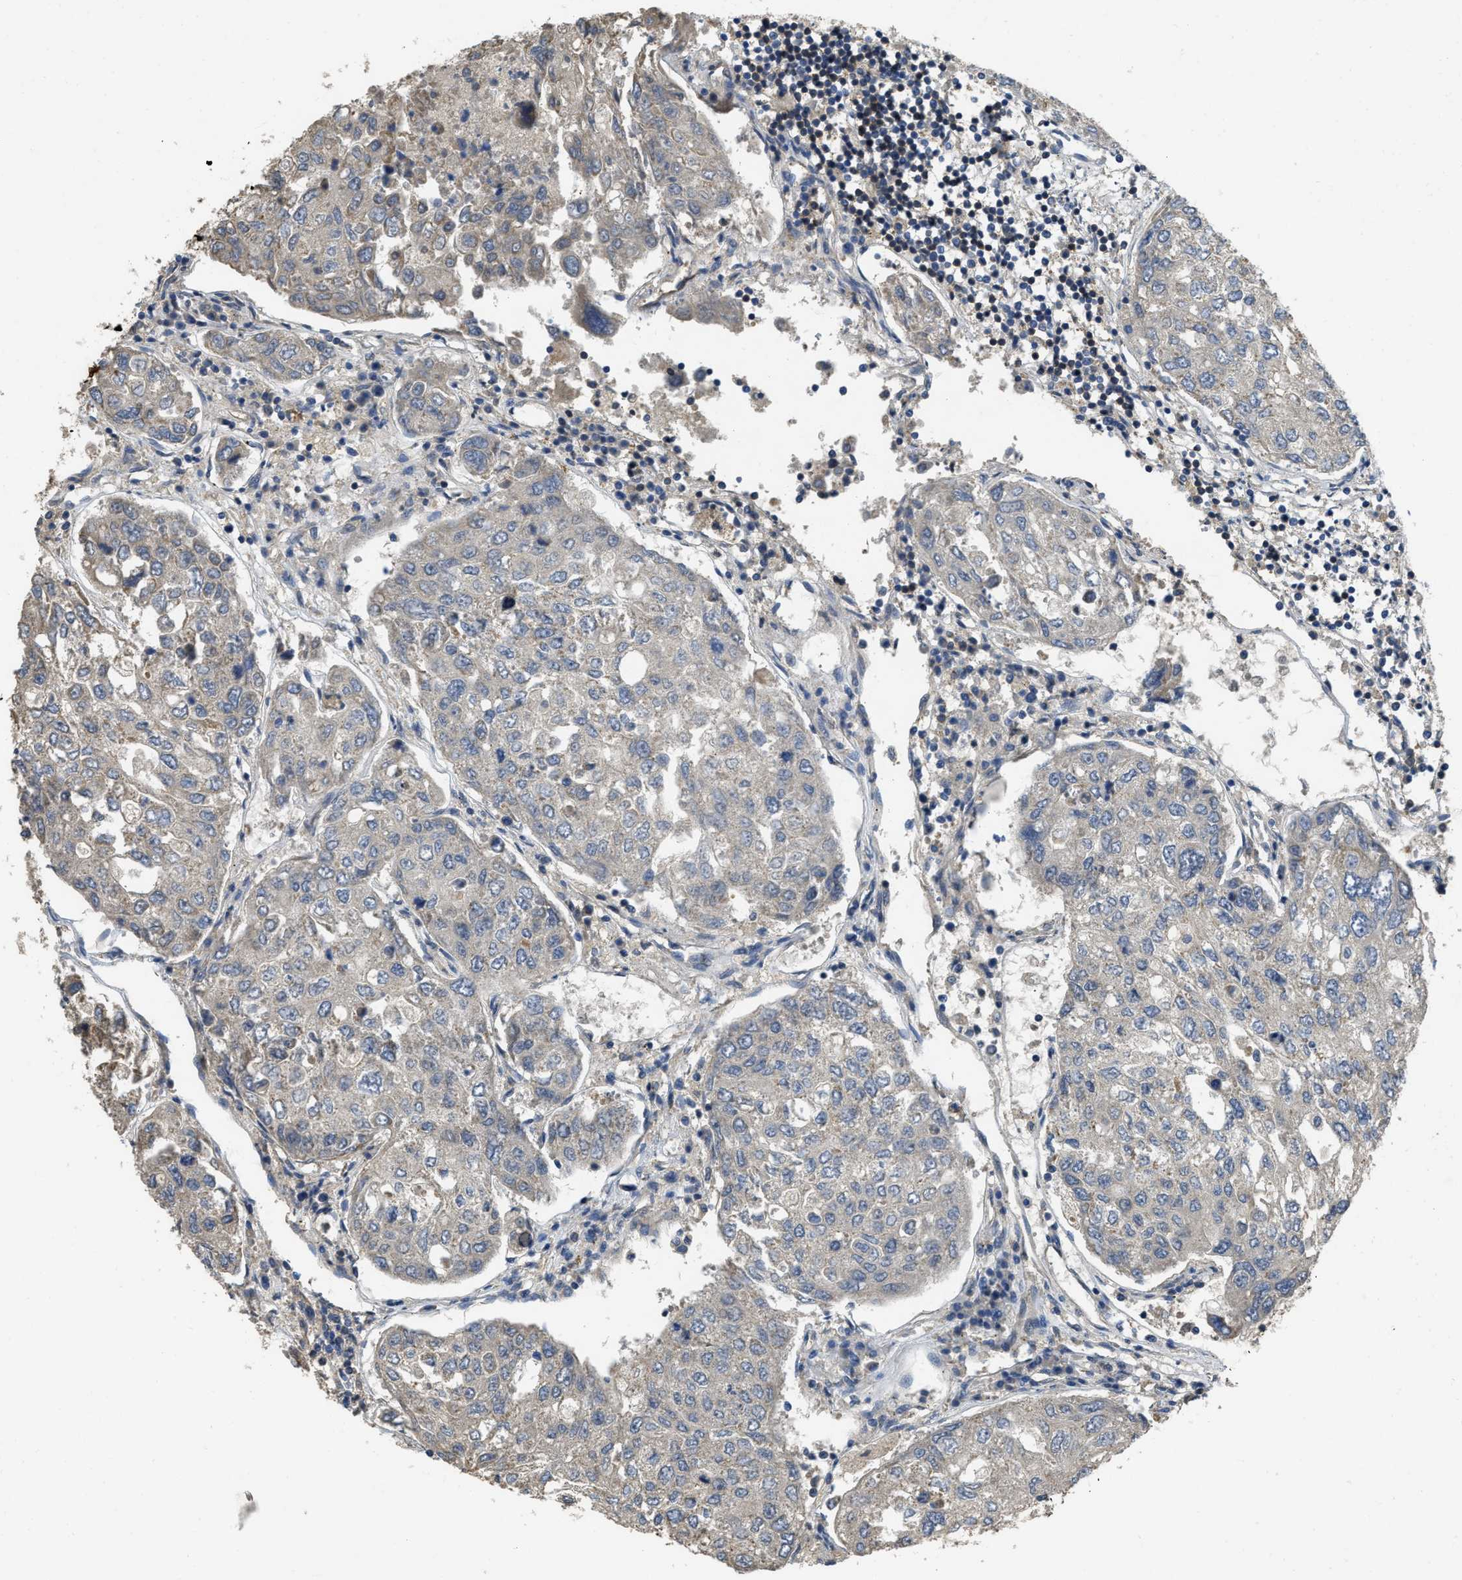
{"staining": {"intensity": "negative", "quantity": "none", "location": "none"}, "tissue": "urothelial cancer", "cell_type": "Tumor cells", "image_type": "cancer", "snomed": [{"axis": "morphology", "description": "Urothelial carcinoma, High grade"}, {"axis": "topography", "description": "Lymph node"}, {"axis": "topography", "description": "Urinary bladder"}], "caption": "Immunohistochemistry of urothelial cancer displays no expression in tumor cells. Nuclei are stained in blue.", "gene": "PPP3CA", "patient": {"sex": "male", "age": 51}}